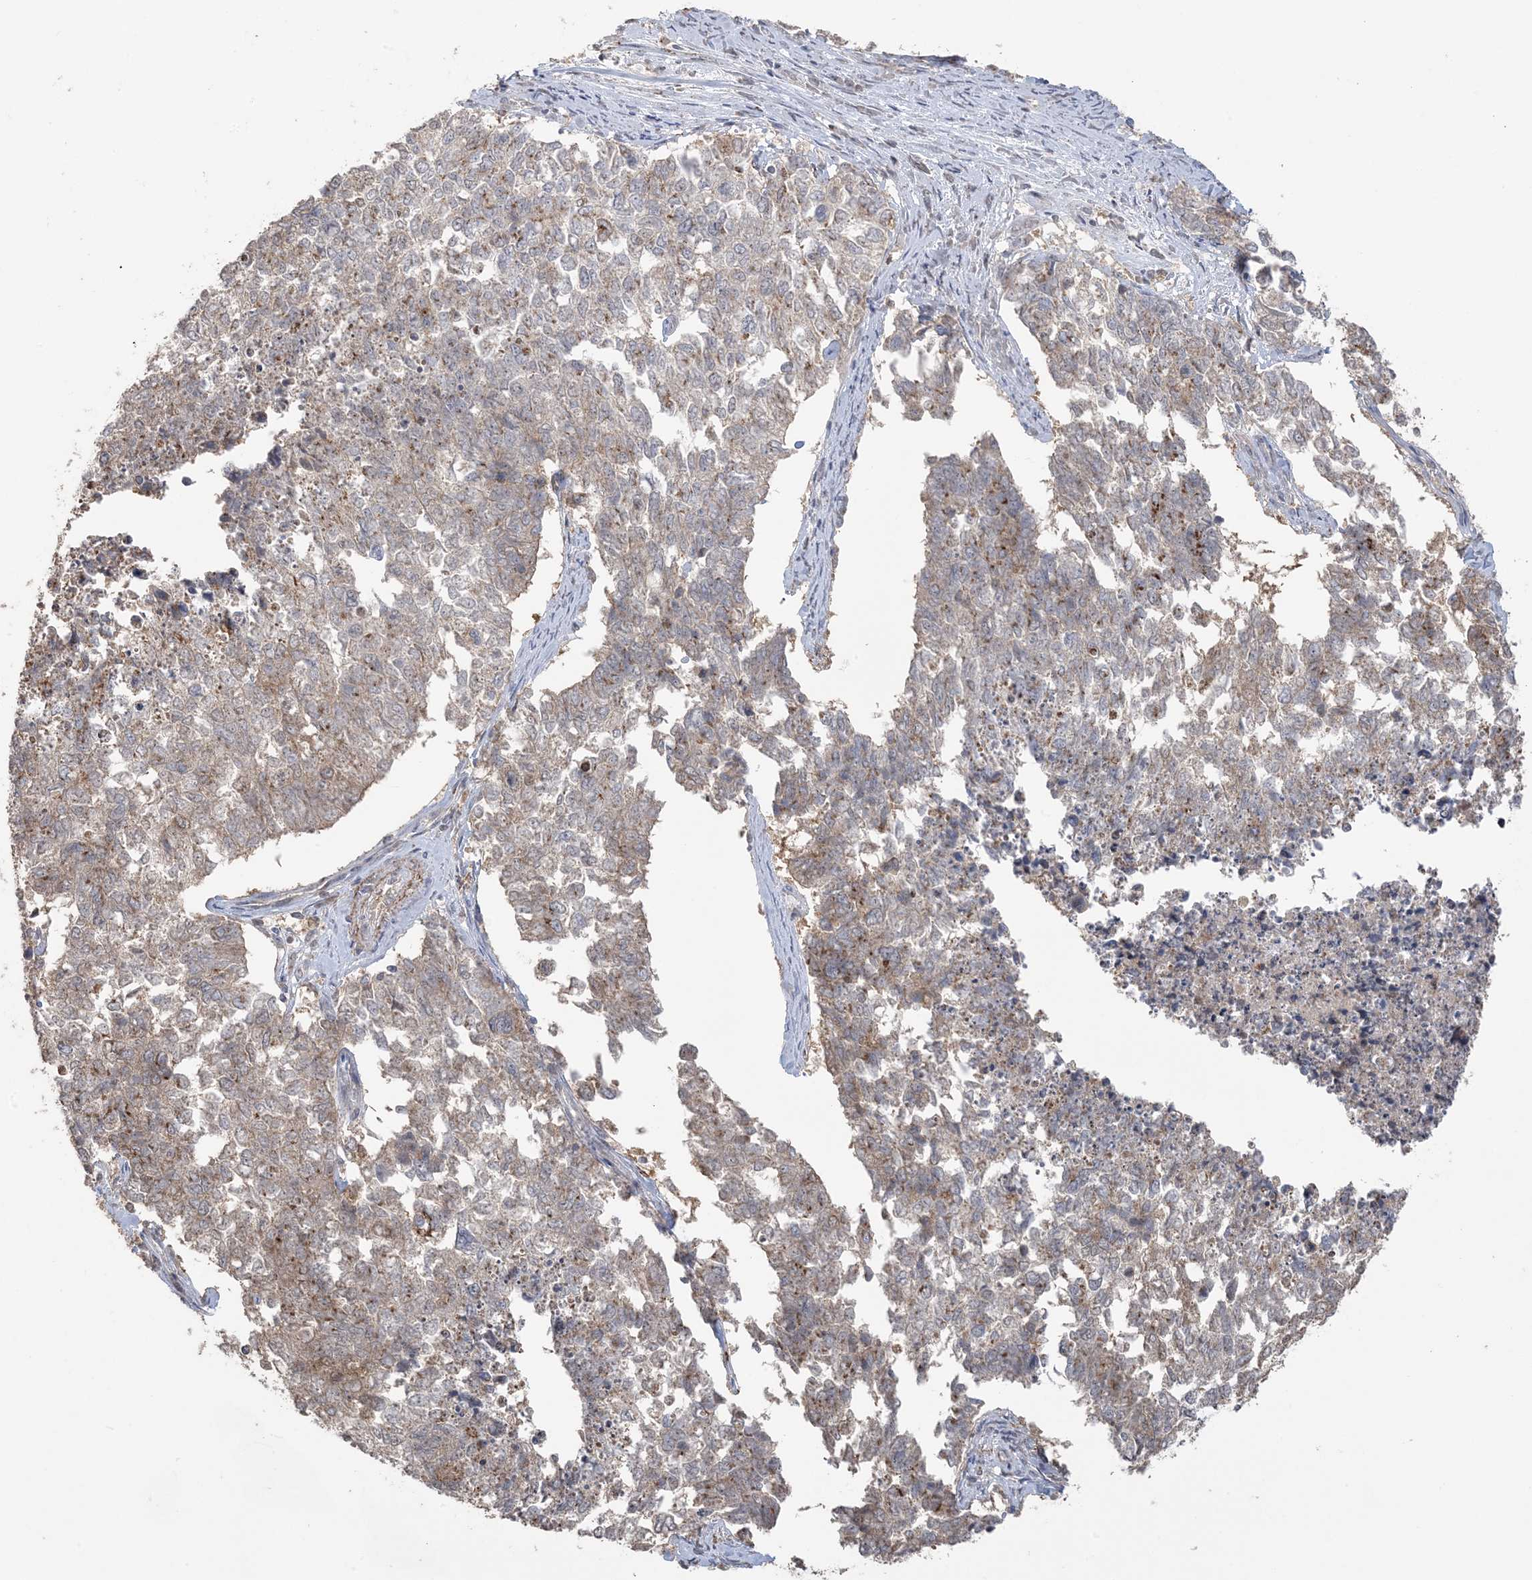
{"staining": {"intensity": "weak", "quantity": ">75%", "location": "cytoplasmic/membranous"}, "tissue": "cervical cancer", "cell_type": "Tumor cells", "image_type": "cancer", "snomed": [{"axis": "morphology", "description": "Squamous cell carcinoma, NOS"}, {"axis": "topography", "description": "Cervix"}], "caption": "Tumor cells demonstrate low levels of weak cytoplasmic/membranous expression in approximately >75% of cells in human cervical squamous cell carcinoma. The protein of interest is shown in brown color, while the nuclei are stained blue.", "gene": "XRN1", "patient": {"sex": "female", "age": 63}}